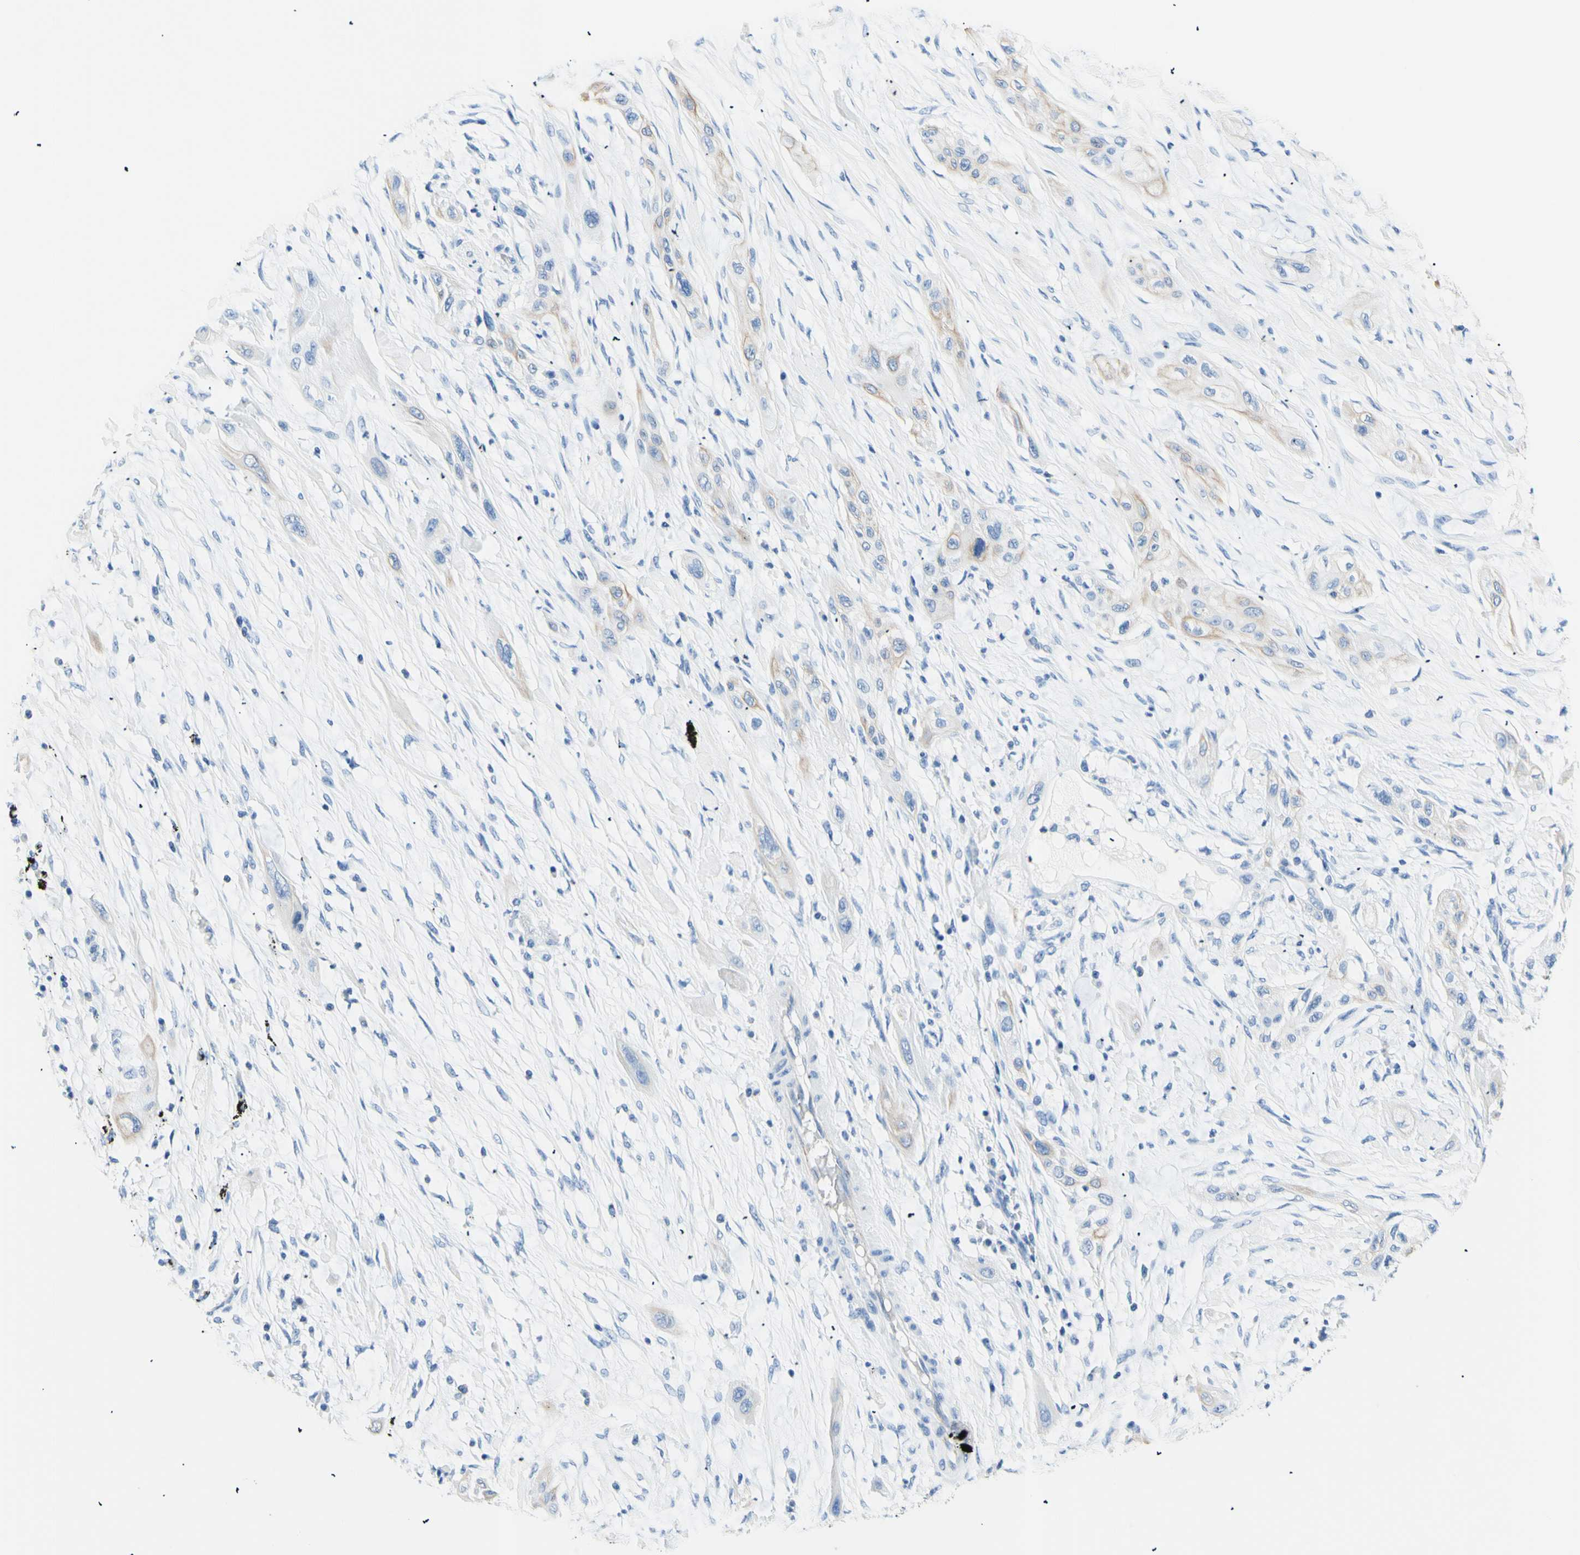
{"staining": {"intensity": "negative", "quantity": "none", "location": "none"}, "tissue": "lung cancer", "cell_type": "Tumor cells", "image_type": "cancer", "snomed": [{"axis": "morphology", "description": "Squamous cell carcinoma, NOS"}, {"axis": "topography", "description": "Lung"}], "caption": "Tumor cells show no significant protein staining in lung squamous cell carcinoma.", "gene": "HPCA", "patient": {"sex": "female", "age": 47}}